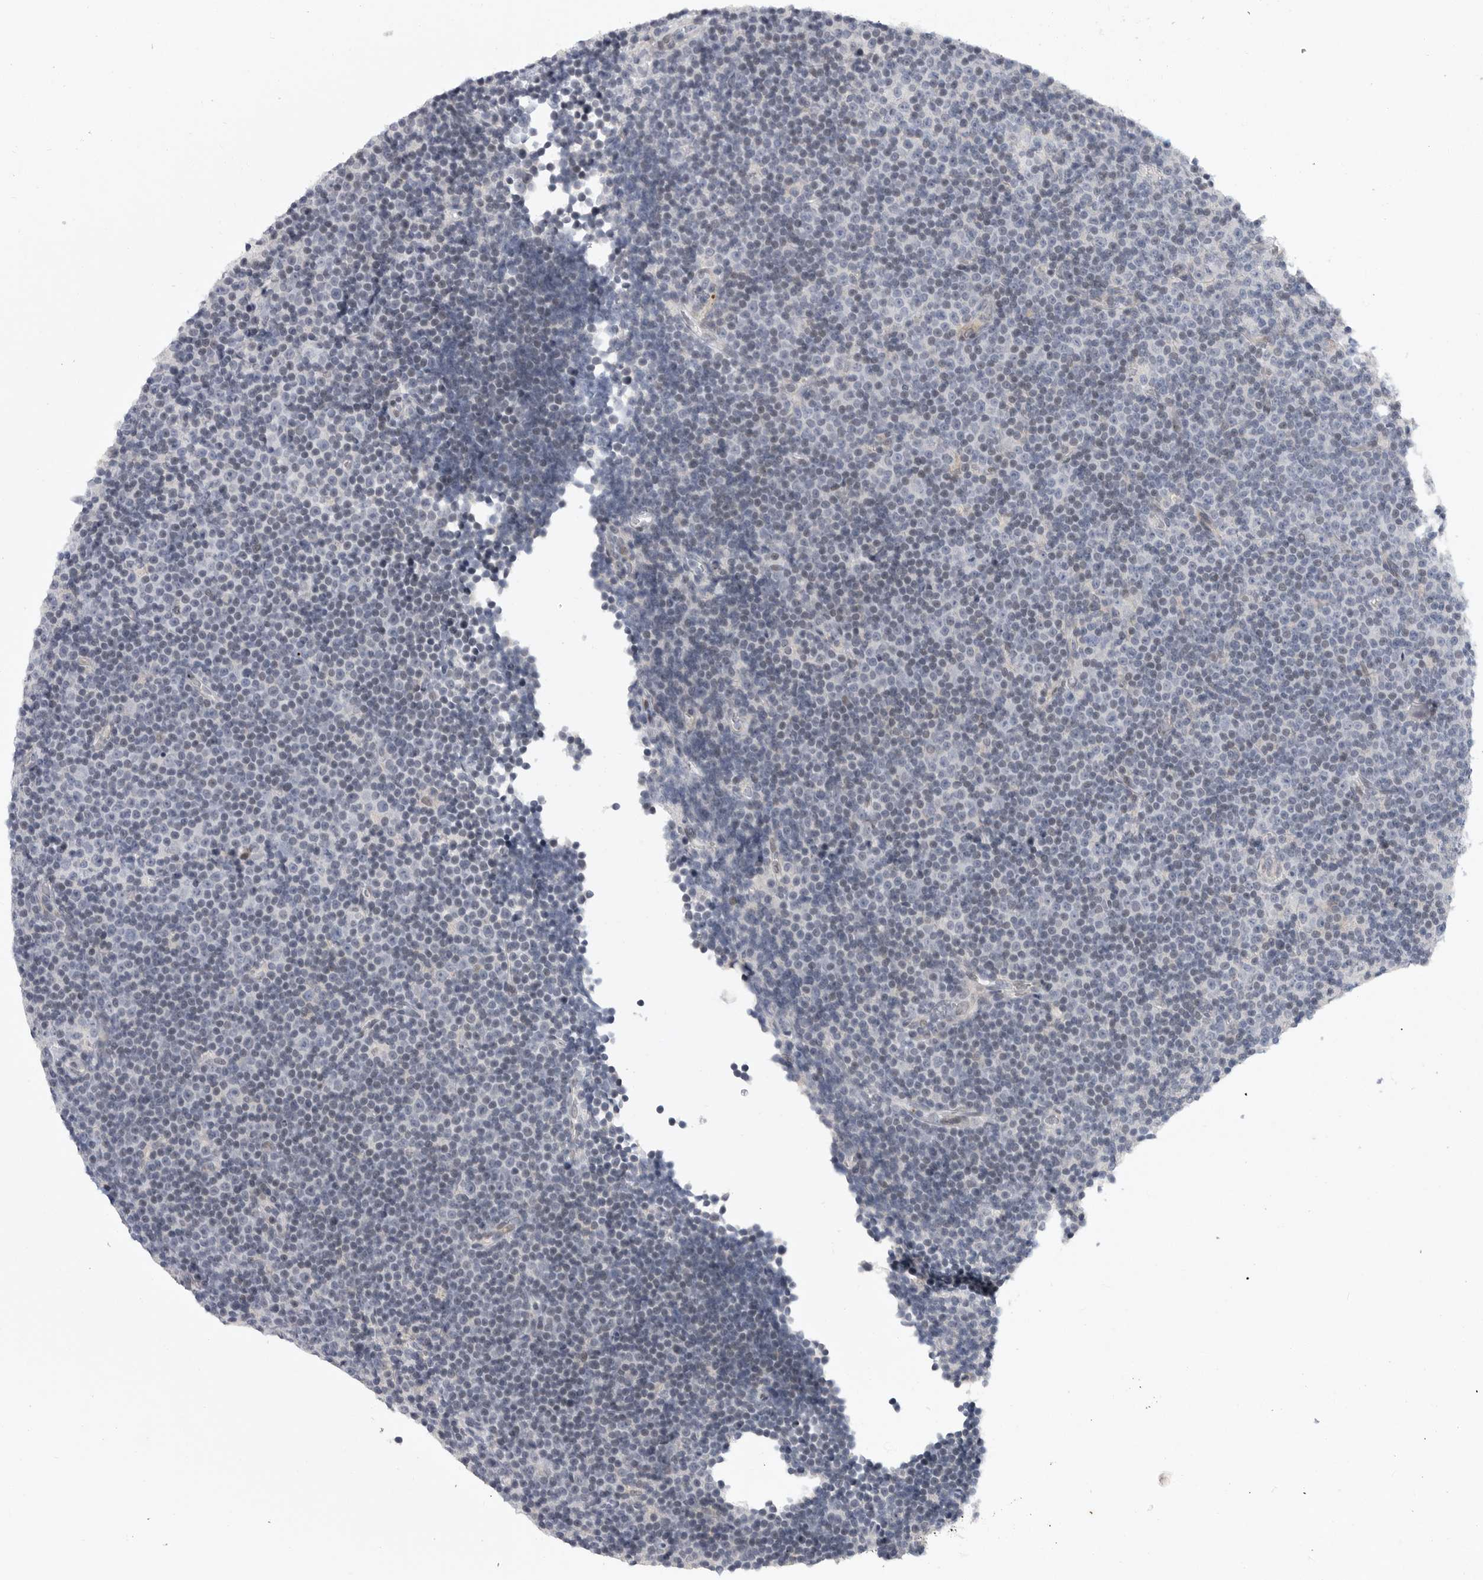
{"staining": {"intensity": "negative", "quantity": "none", "location": "none"}, "tissue": "lymphoma", "cell_type": "Tumor cells", "image_type": "cancer", "snomed": [{"axis": "morphology", "description": "Malignant lymphoma, non-Hodgkin's type, Low grade"}, {"axis": "topography", "description": "Lymph node"}], "caption": "There is no significant expression in tumor cells of malignant lymphoma, non-Hodgkin's type (low-grade).", "gene": "FBXO43", "patient": {"sex": "female", "age": 67}}